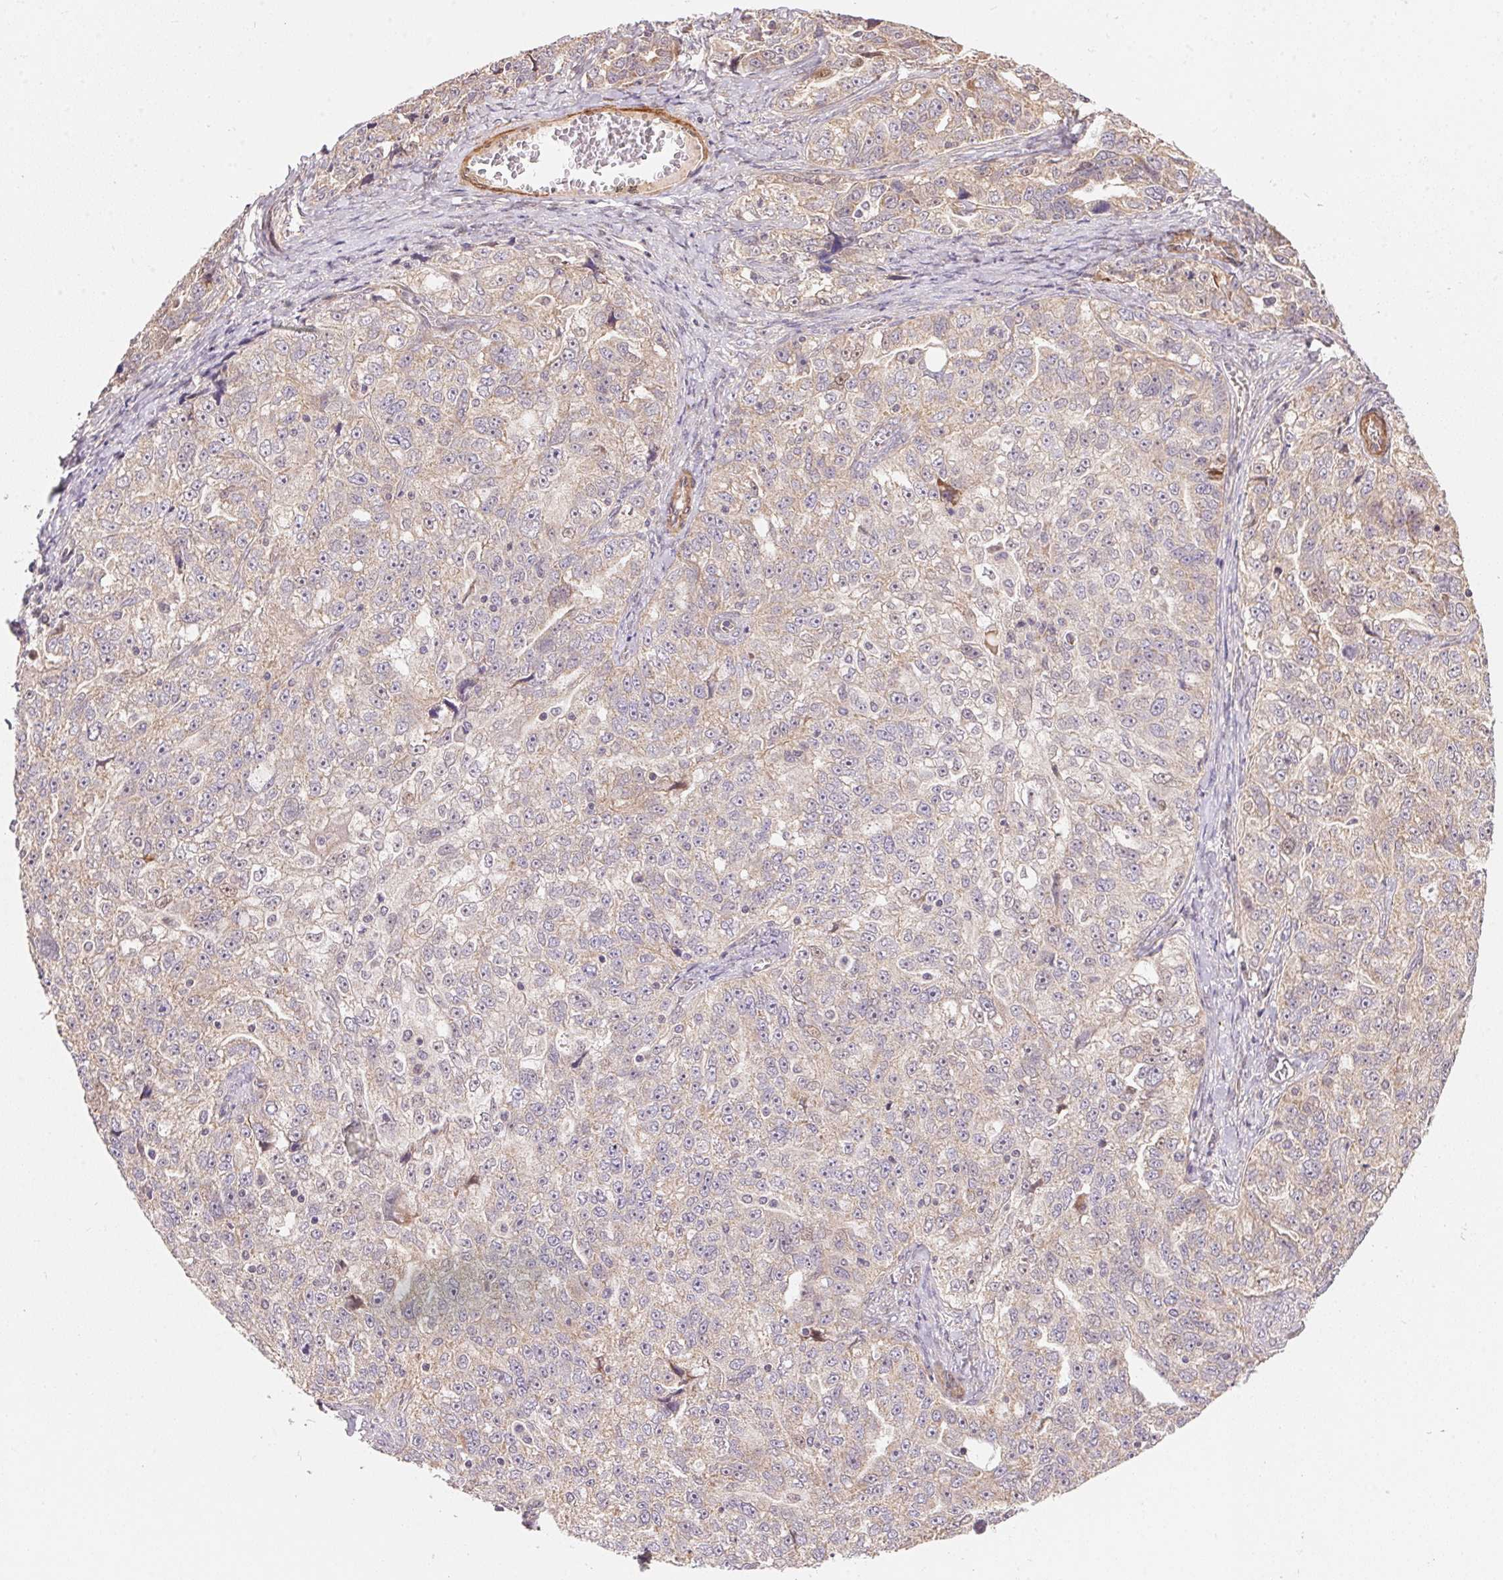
{"staining": {"intensity": "weak", "quantity": "25%-75%", "location": "cytoplasmic/membranous"}, "tissue": "ovarian cancer", "cell_type": "Tumor cells", "image_type": "cancer", "snomed": [{"axis": "morphology", "description": "Cystadenocarcinoma, serous, NOS"}, {"axis": "topography", "description": "Ovary"}], "caption": "Weak cytoplasmic/membranous expression is seen in approximately 25%-75% of tumor cells in ovarian cancer.", "gene": "TNIP2", "patient": {"sex": "female", "age": 51}}